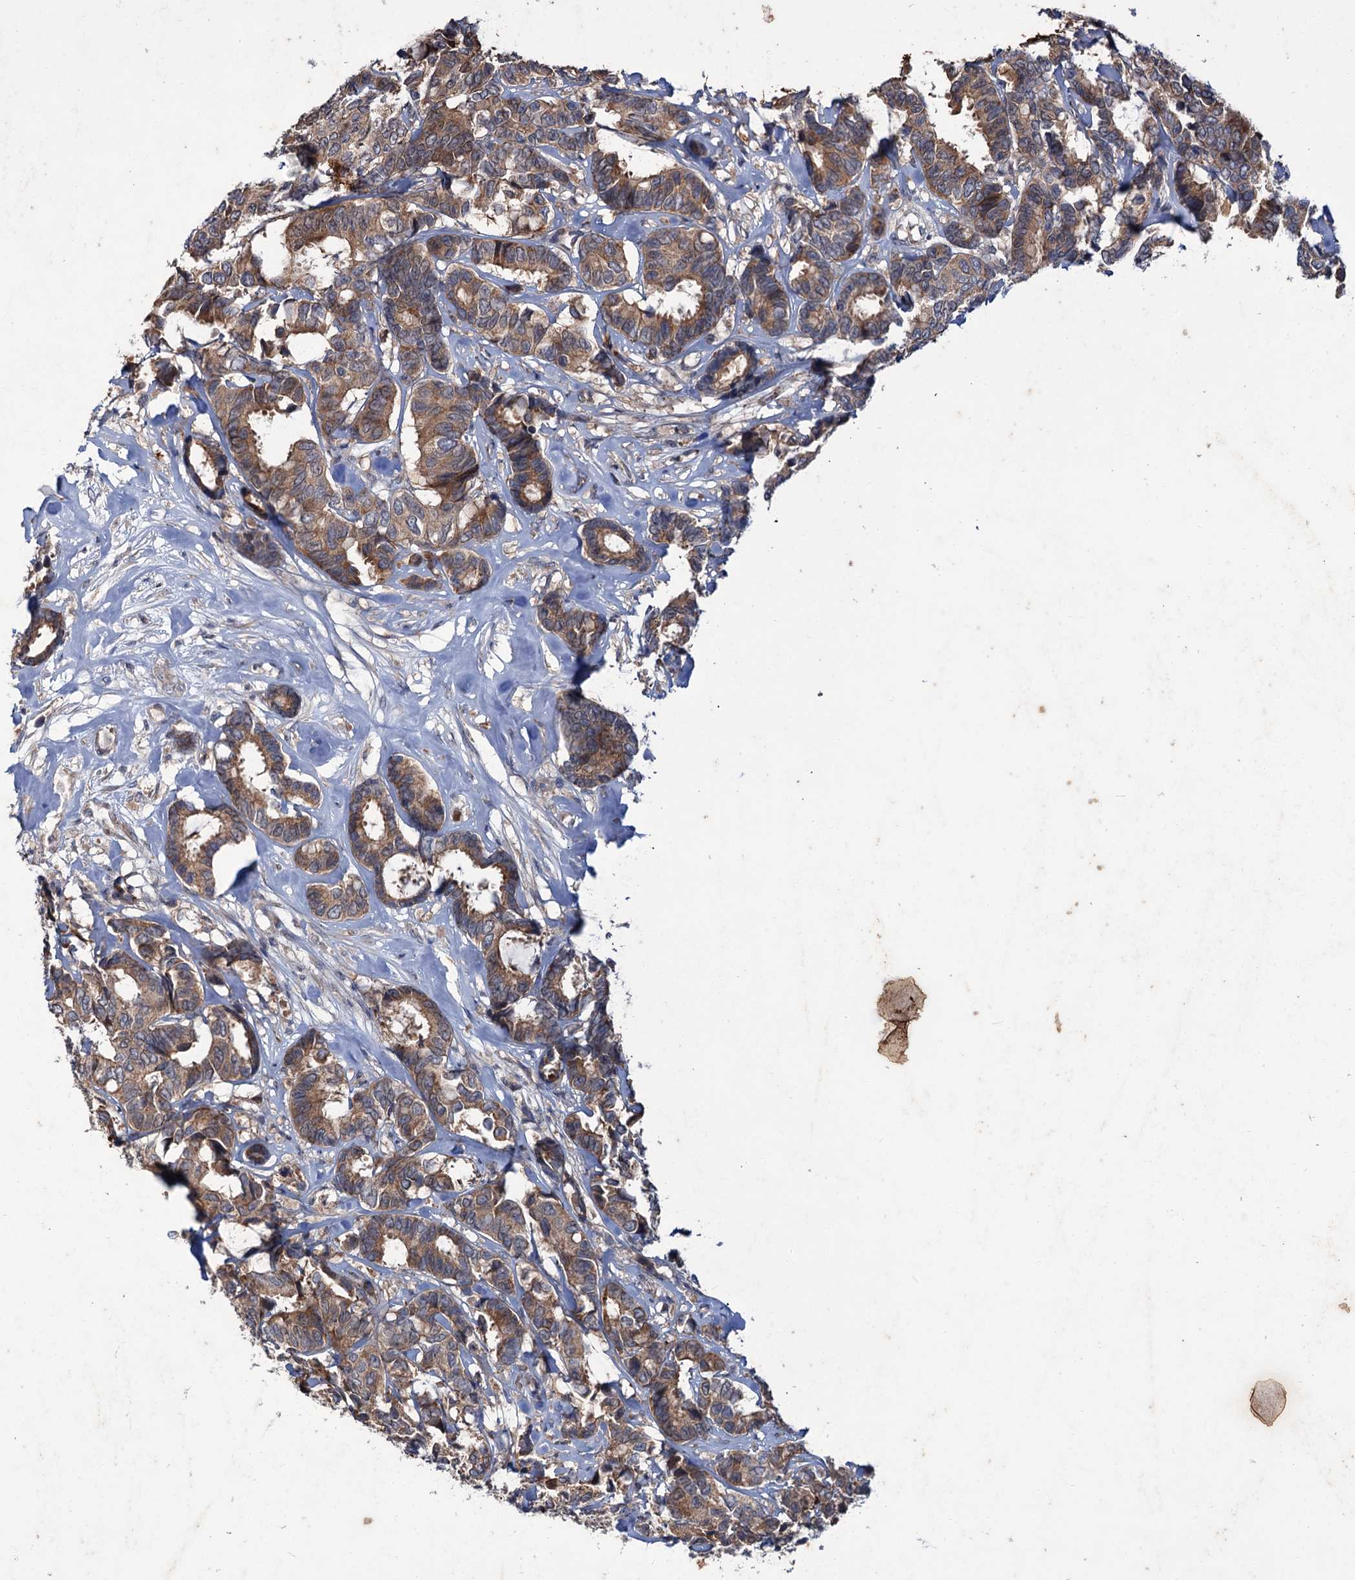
{"staining": {"intensity": "moderate", "quantity": ">75%", "location": "cytoplasmic/membranous"}, "tissue": "breast cancer", "cell_type": "Tumor cells", "image_type": "cancer", "snomed": [{"axis": "morphology", "description": "Duct carcinoma"}, {"axis": "topography", "description": "Breast"}], "caption": "Breast cancer (invasive ductal carcinoma) tissue shows moderate cytoplasmic/membranous positivity in about >75% of tumor cells, visualized by immunohistochemistry. The staining is performed using DAB (3,3'-diaminobenzidine) brown chromogen to label protein expression. The nuclei are counter-stained blue using hematoxylin.", "gene": "PTPN3", "patient": {"sex": "female", "age": 87}}